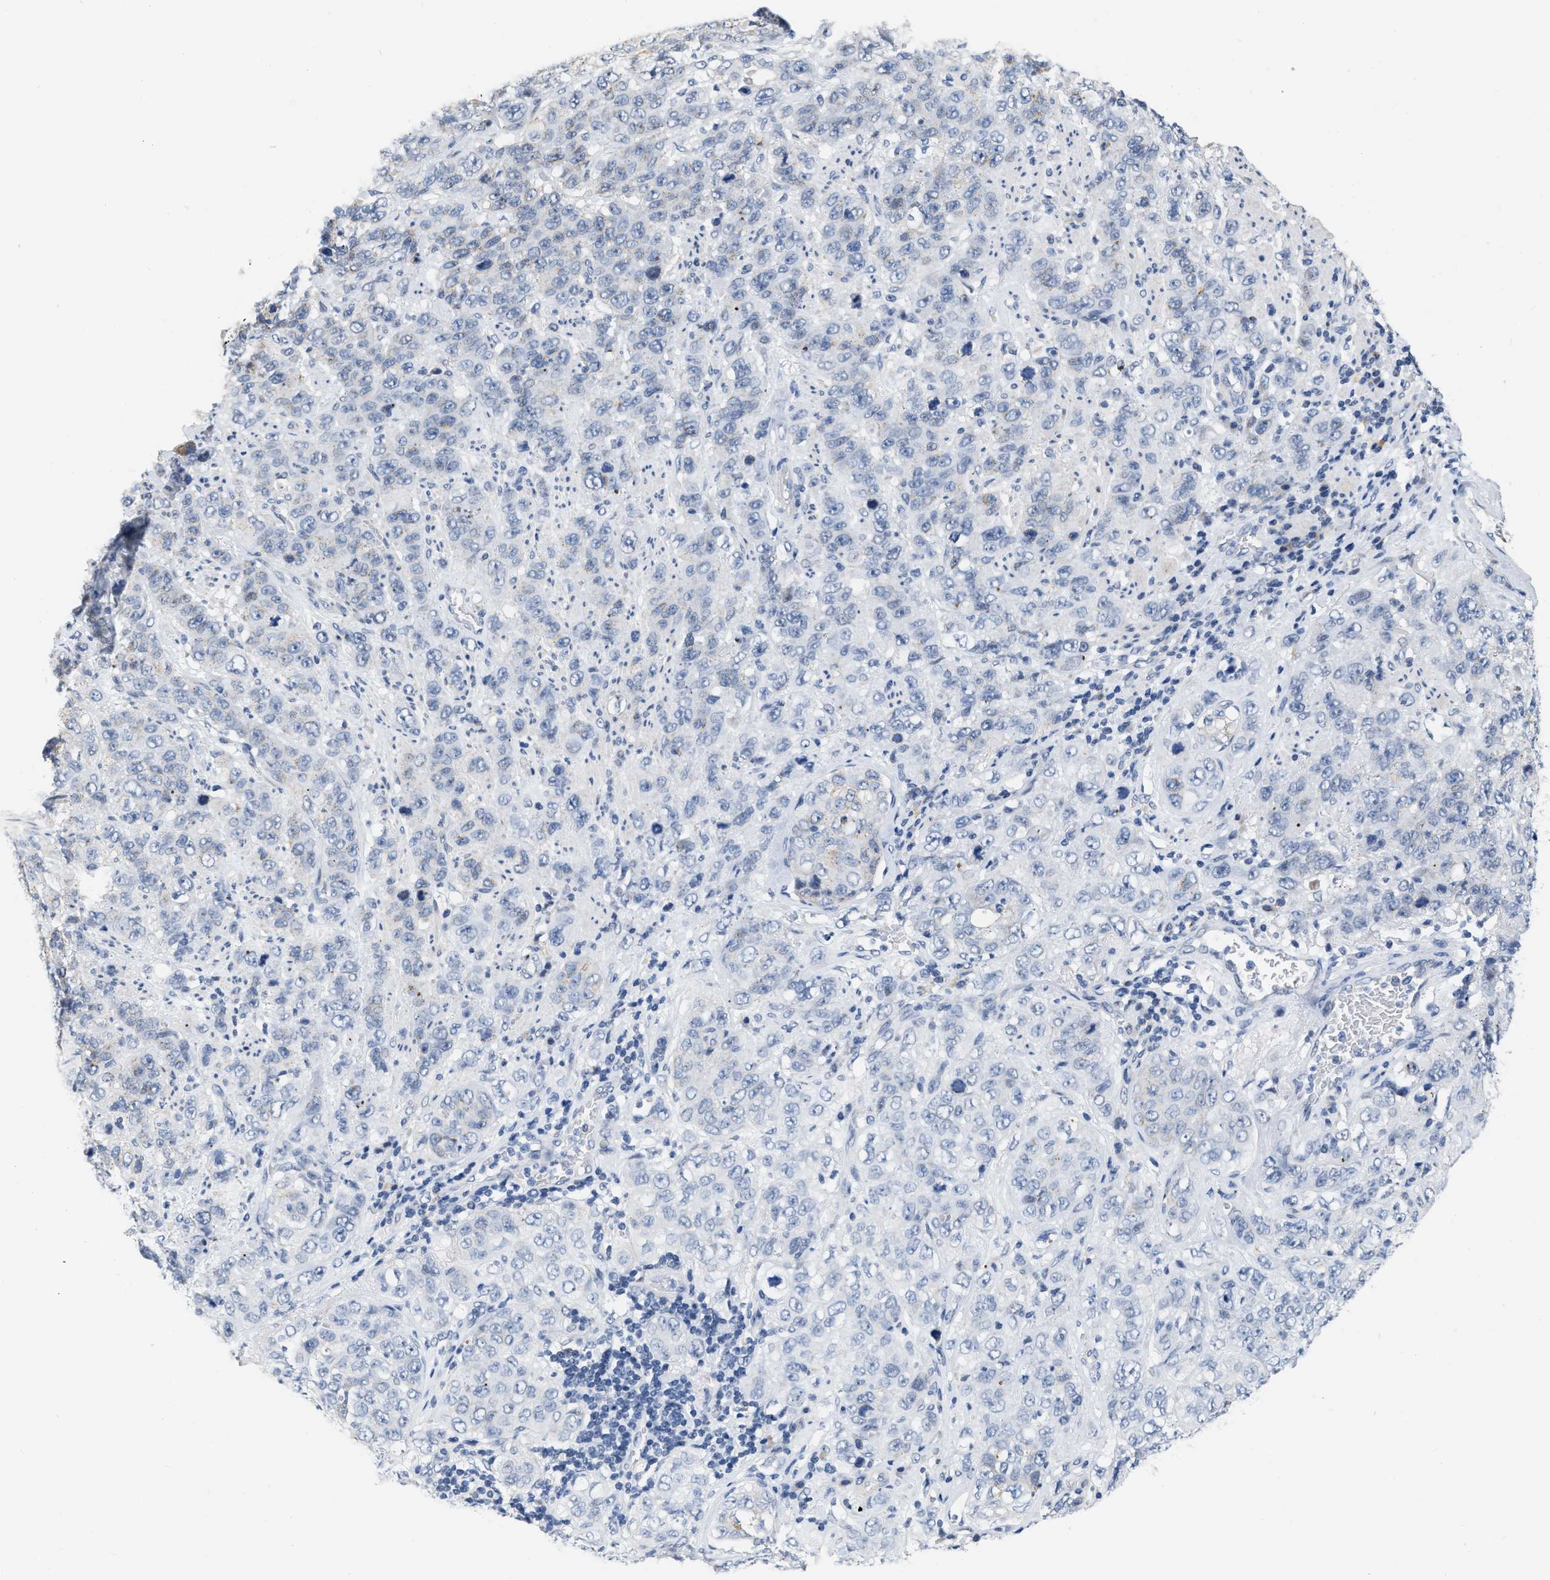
{"staining": {"intensity": "negative", "quantity": "none", "location": "none"}, "tissue": "stomach cancer", "cell_type": "Tumor cells", "image_type": "cancer", "snomed": [{"axis": "morphology", "description": "Adenocarcinoma, NOS"}, {"axis": "topography", "description": "Stomach"}], "caption": "This is an immunohistochemistry histopathology image of stomach cancer. There is no positivity in tumor cells.", "gene": "CRYM", "patient": {"sex": "male", "age": 48}}